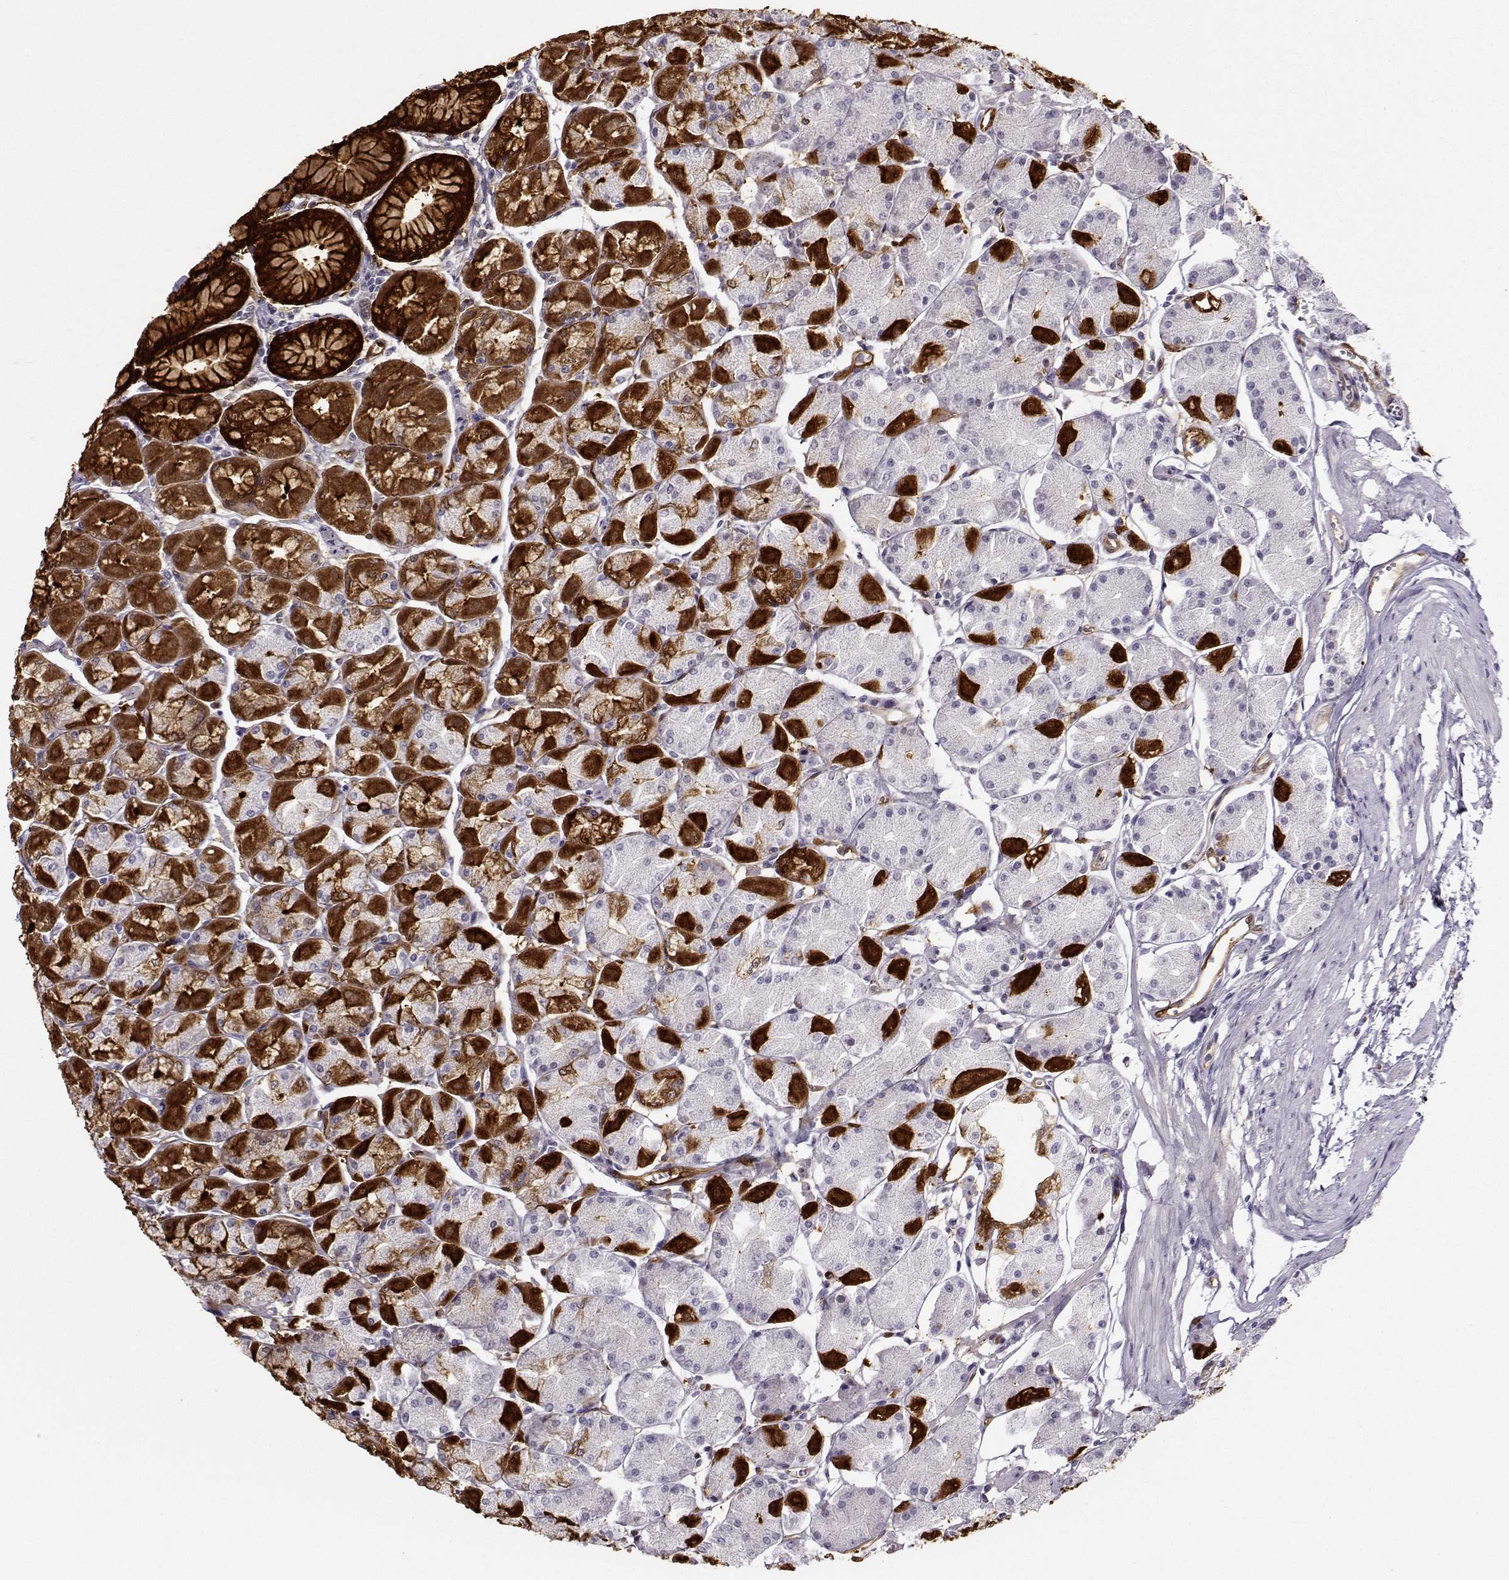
{"staining": {"intensity": "strong", "quantity": "25%-75%", "location": "cytoplasmic/membranous"}, "tissue": "stomach", "cell_type": "Glandular cells", "image_type": "normal", "snomed": [{"axis": "morphology", "description": "Normal tissue, NOS"}, {"axis": "topography", "description": "Stomach, upper"}], "caption": "A high-resolution histopathology image shows immunohistochemistry staining of normal stomach, which shows strong cytoplasmic/membranous staining in approximately 25%-75% of glandular cells. The protein of interest is stained brown, and the nuclei are stained in blue (DAB (3,3'-diaminobenzidine) IHC with brightfield microscopy, high magnification).", "gene": "NQO1", "patient": {"sex": "male", "age": 60}}